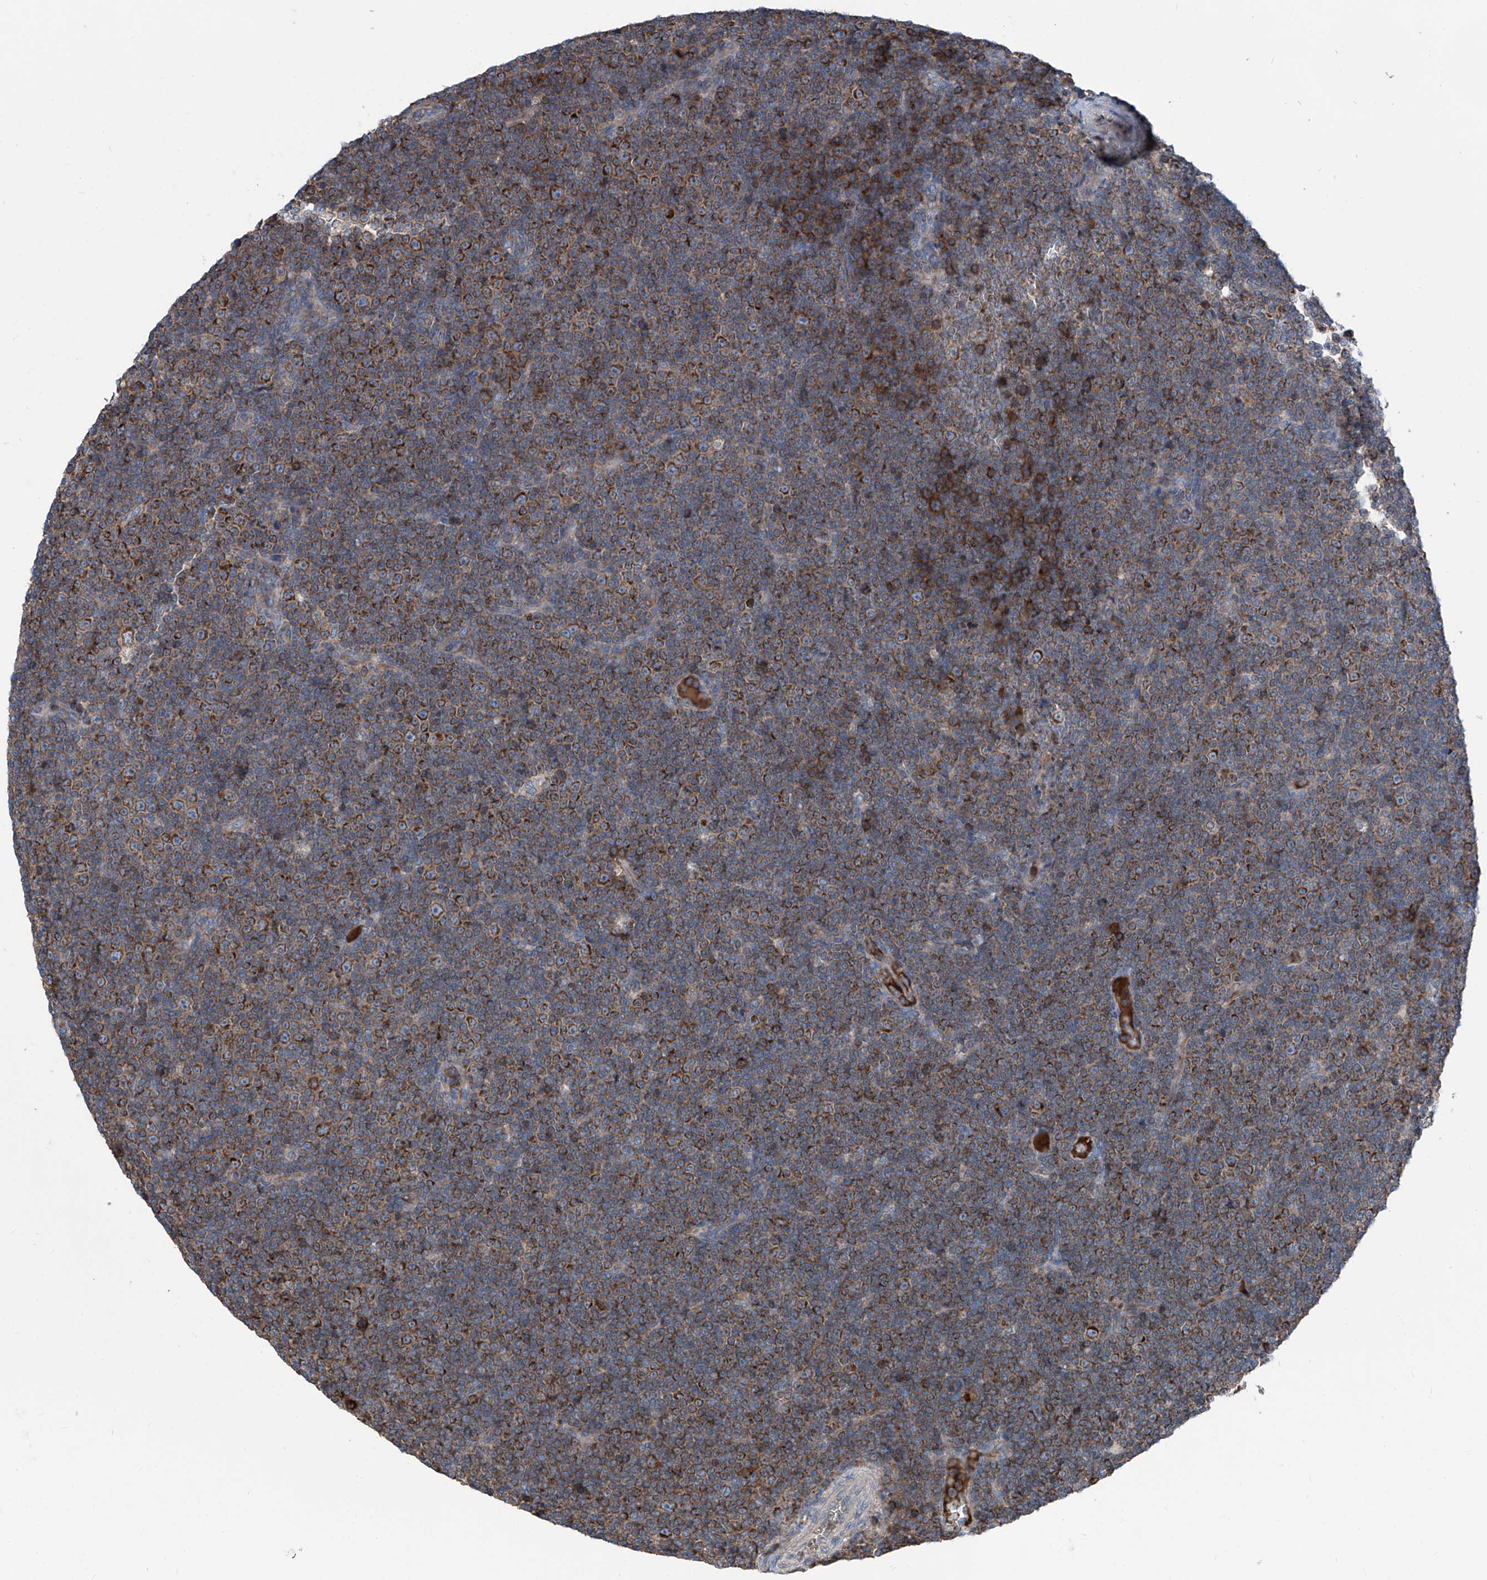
{"staining": {"intensity": "strong", "quantity": ">75%", "location": "cytoplasmic/membranous"}, "tissue": "lymphoma", "cell_type": "Tumor cells", "image_type": "cancer", "snomed": [{"axis": "morphology", "description": "Malignant lymphoma, non-Hodgkin's type, Low grade"}, {"axis": "topography", "description": "Lymph node"}], "caption": "Low-grade malignant lymphoma, non-Hodgkin's type stained with a brown dye exhibits strong cytoplasmic/membranous positive staining in approximately >75% of tumor cells.", "gene": "GPAT3", "patient": {"sex": "female", "age": 67}}